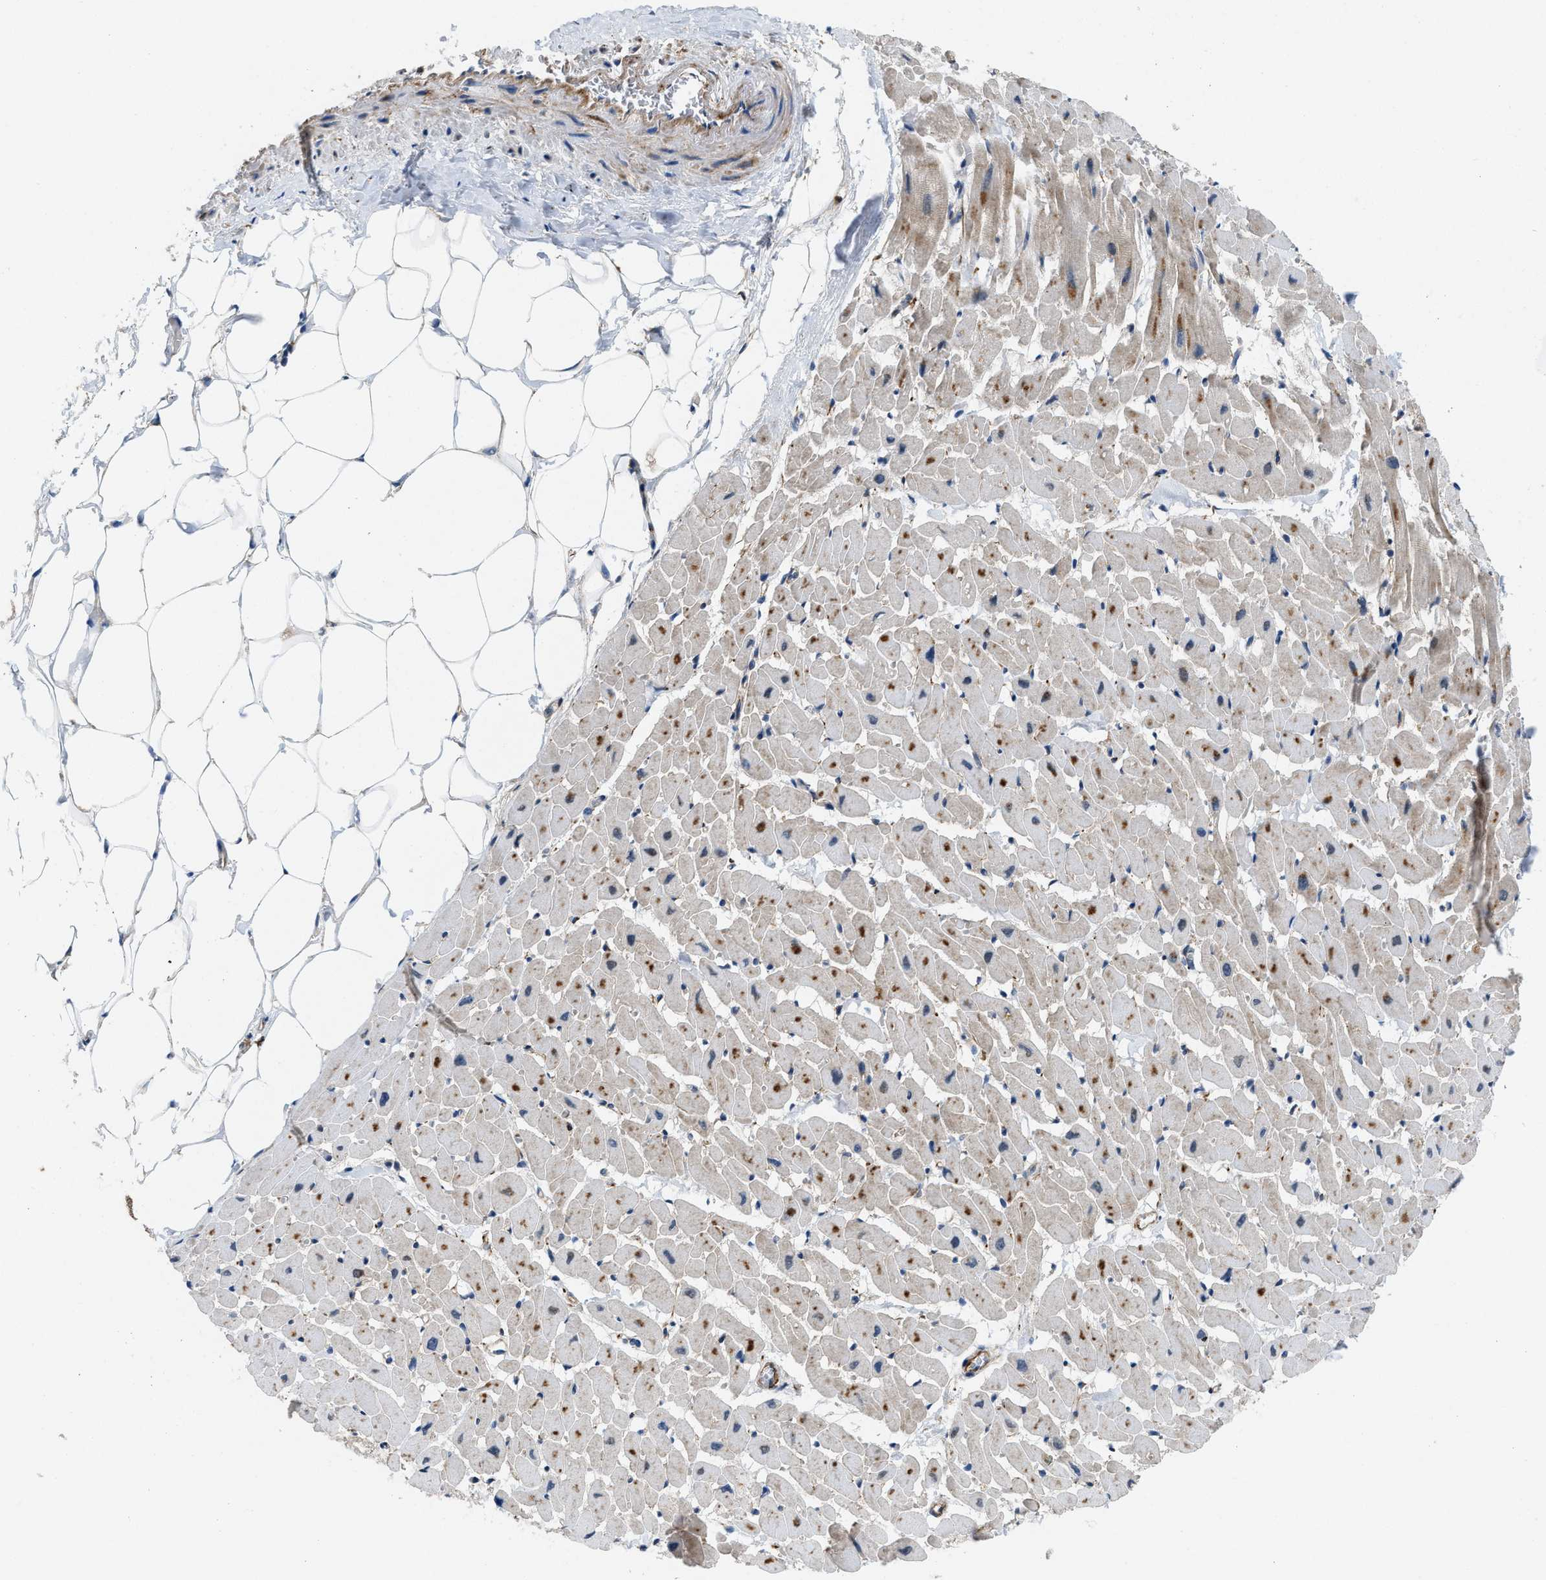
{"staining": {"intensity": "moderate", "quantity": "25%-75%", "location": "cytoplasmic/membranous"}, "tissue": "heart muscle", "cell_type": "Cardiomyocytes", "image_type": "normal", "snomed": [{"axis": "morphology", "description": "Normal tissue, NOS"}, {"axis": "topography", "description": "Heart"}], "caption": "Moderate cytoplasmic/membranous expression is identified in approximately 25%-75% of cardiomyocytes in unremarkable heart muscle.", "gene": "ZNF599", "patient": {"sex": "female", "age": 19}}